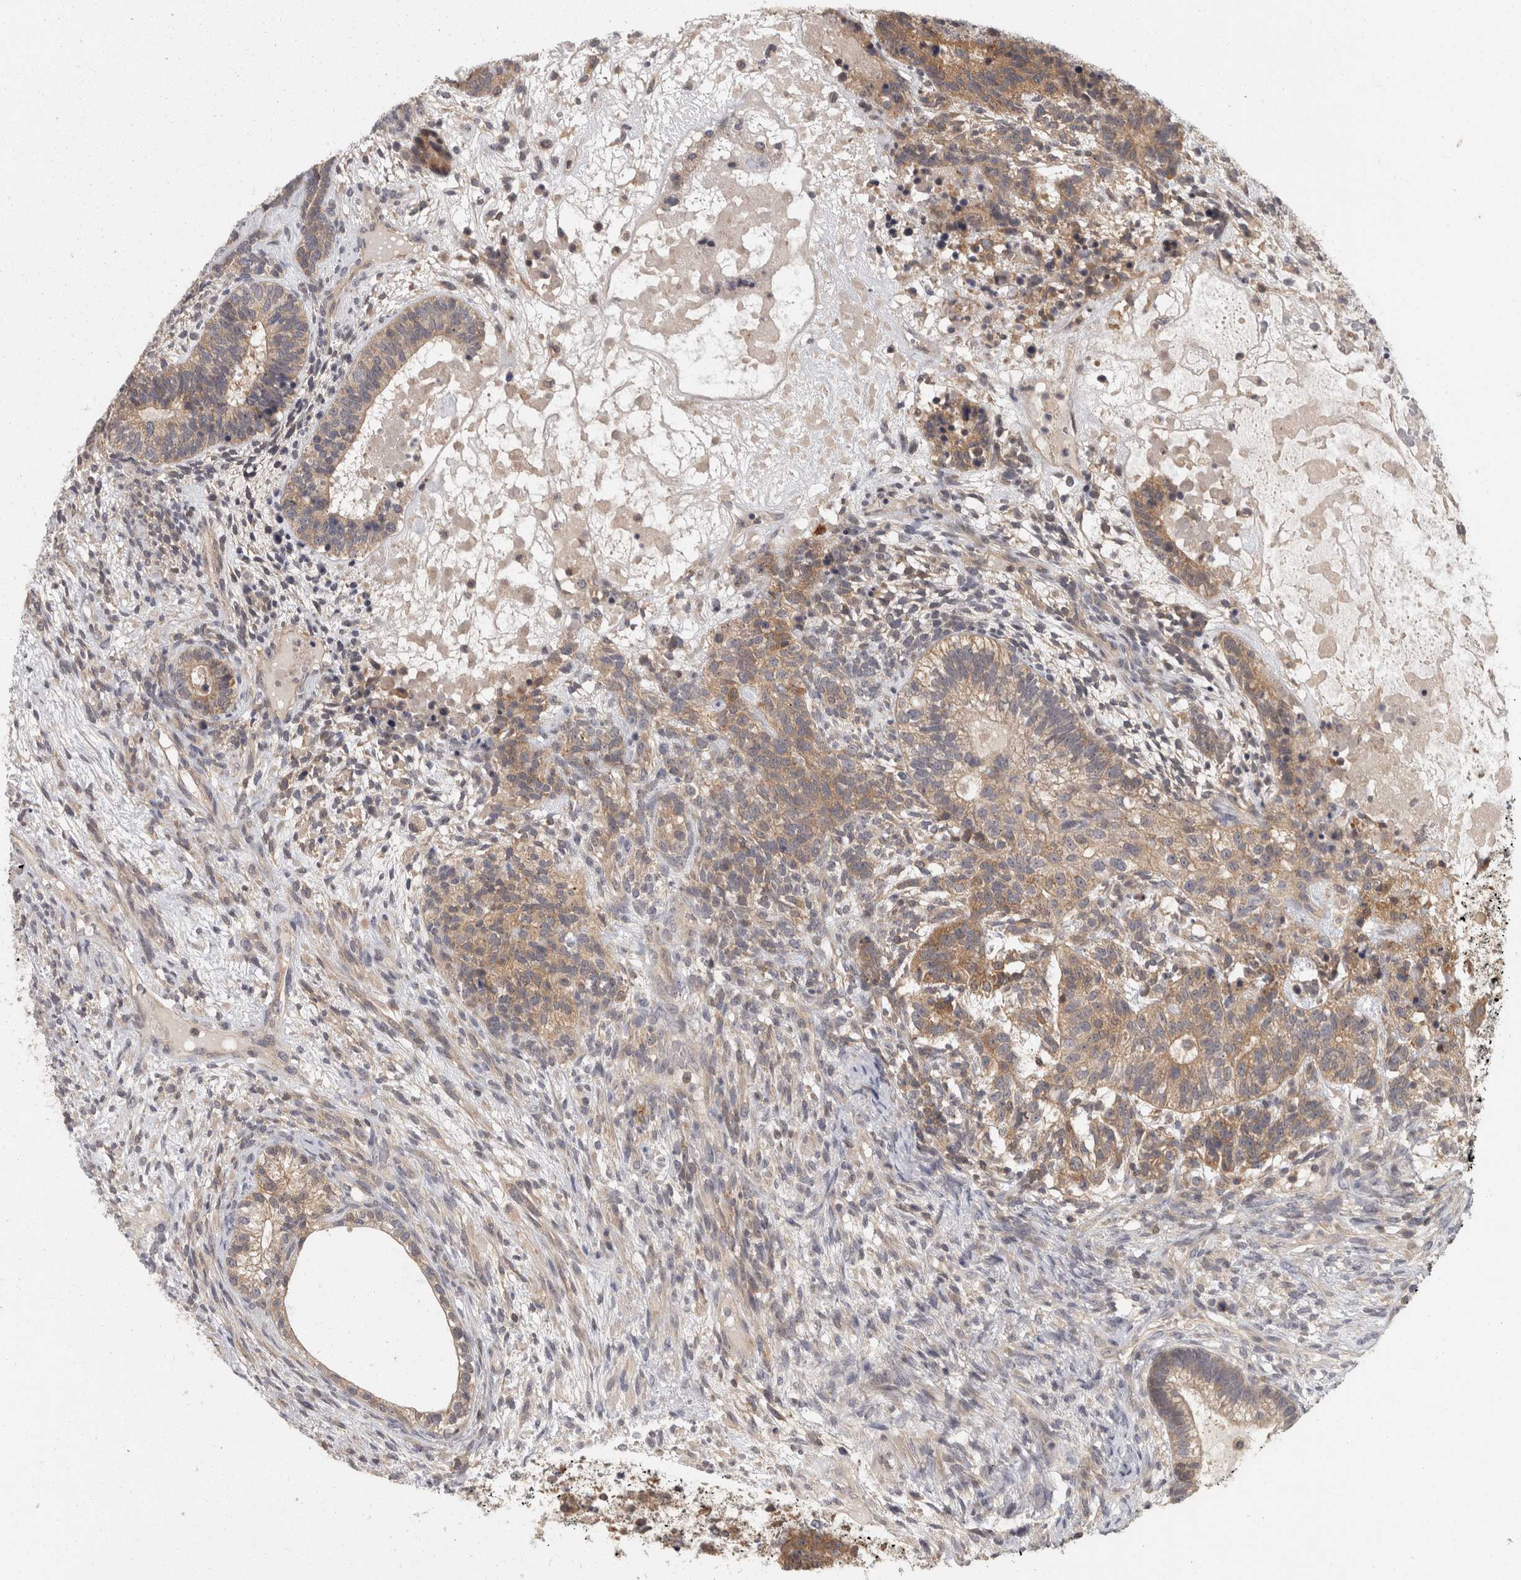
{"staining": {"intensity": "moderate", "quantity": ">75%", "location": "cytoplasmic/membranous"}, "tissue": "testis cancer", "cell_type": "Tumor cells", "image_type": "cancer", "snomed": [{"axis": "morphology", "description": "Seminoma, NOS"}, {"axis": "morphology", "description": "Carcinoma, Embryonal, NOS"}, {"axis": "topography", "description": "Testis"}], "caption": "Human seminoma (testis) stained with a protein marker shows moderate staining in tumor cells.", "gene": "ACAT2", "patient": {"sex": "male", "age": 28}}